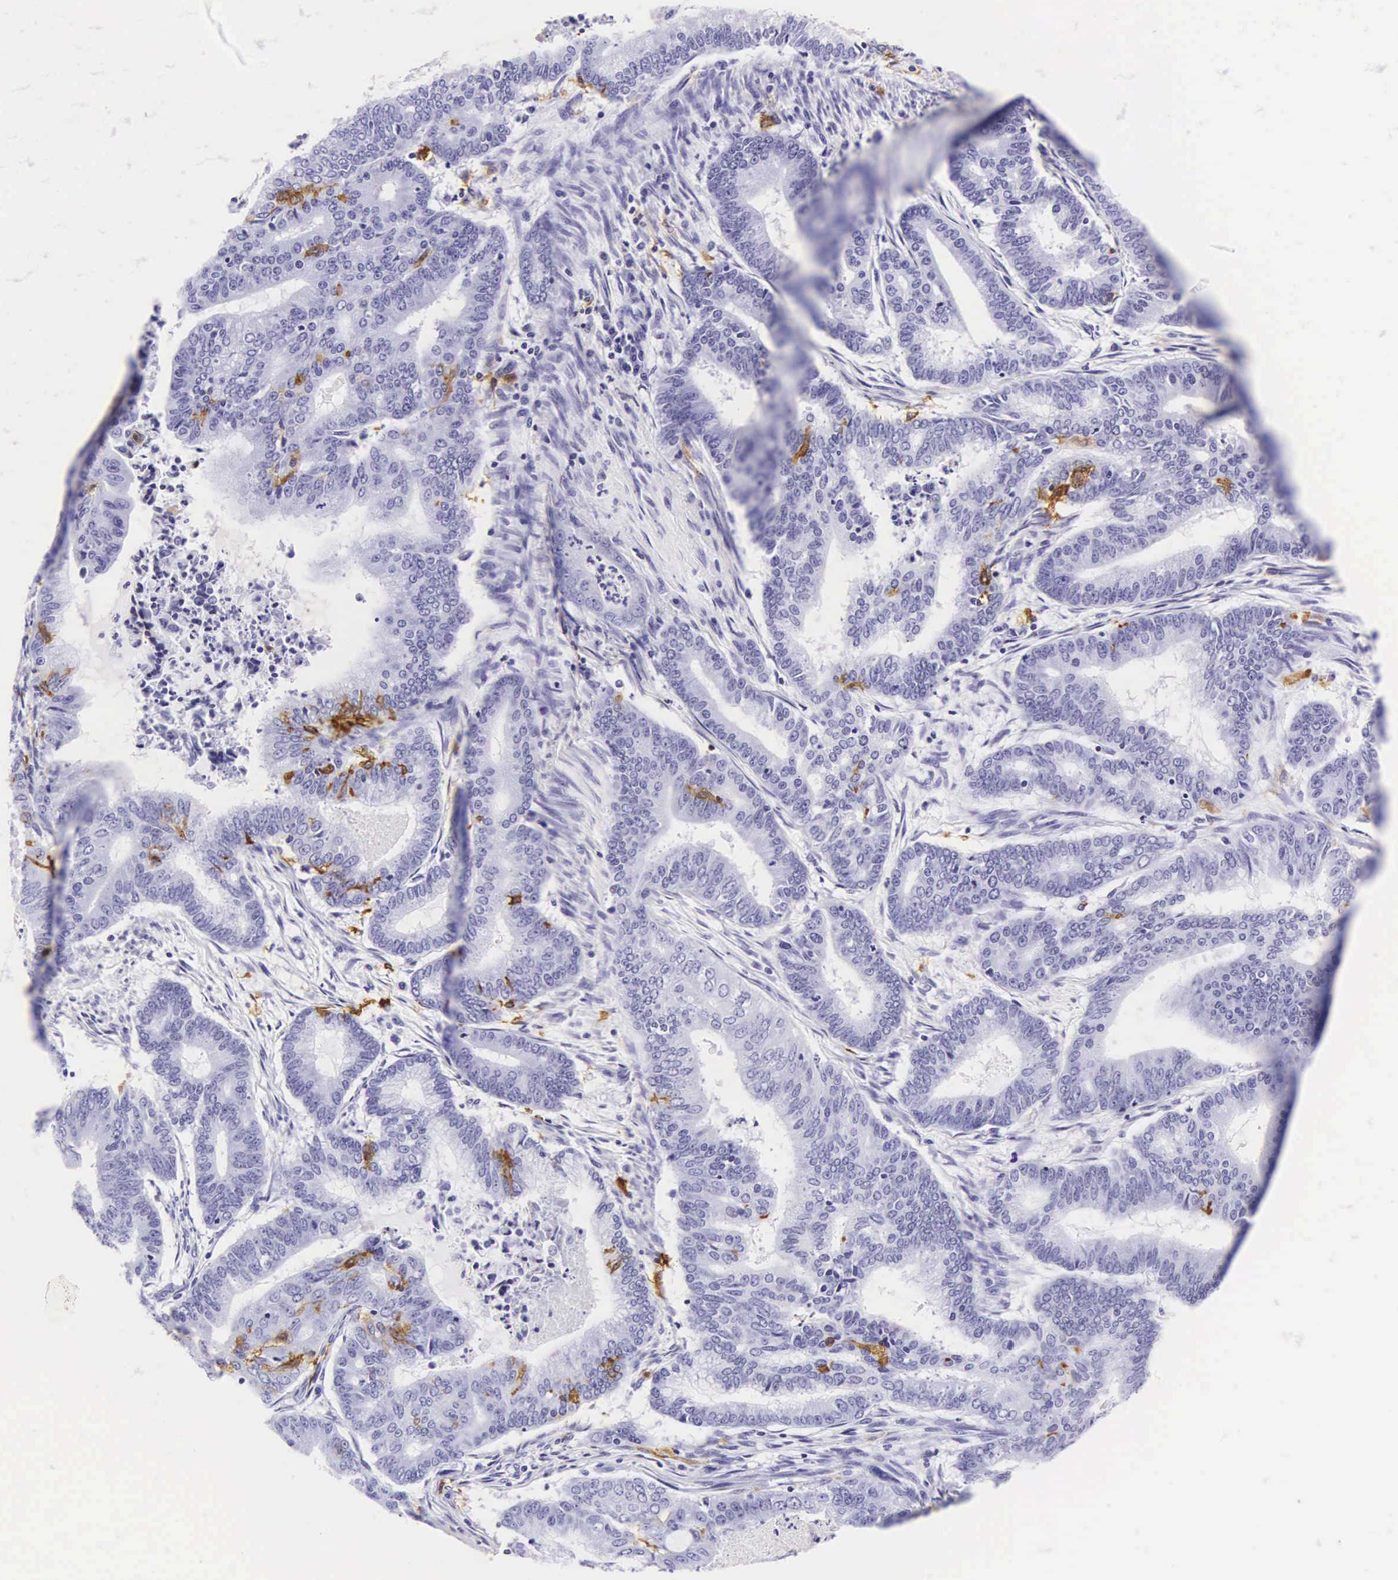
{"staining": {"intensity": "negative", "quantity": "none", "location": "none"}, "tissue": "endometrial cancer", "cell_type": "Tumor cells", "image_type": "cancer", "snomed": [{"axis": "morphology", "description": "Adenocarcinoma, NOS"}, {"axis": "topography", "description": "Endometrium"}], "caption": "Protein analysis of endometrial adenocarcinoma demonstrates no significant positivity in tumor cells. (Stains: DAB (3,3'-diaminobenzidine) IHC with hematoxylin counter stain, Microscopy: brightfield microscopy at high magnification).", "gene": "CD1A", "patient": {"sex": "female", "age": 63}}